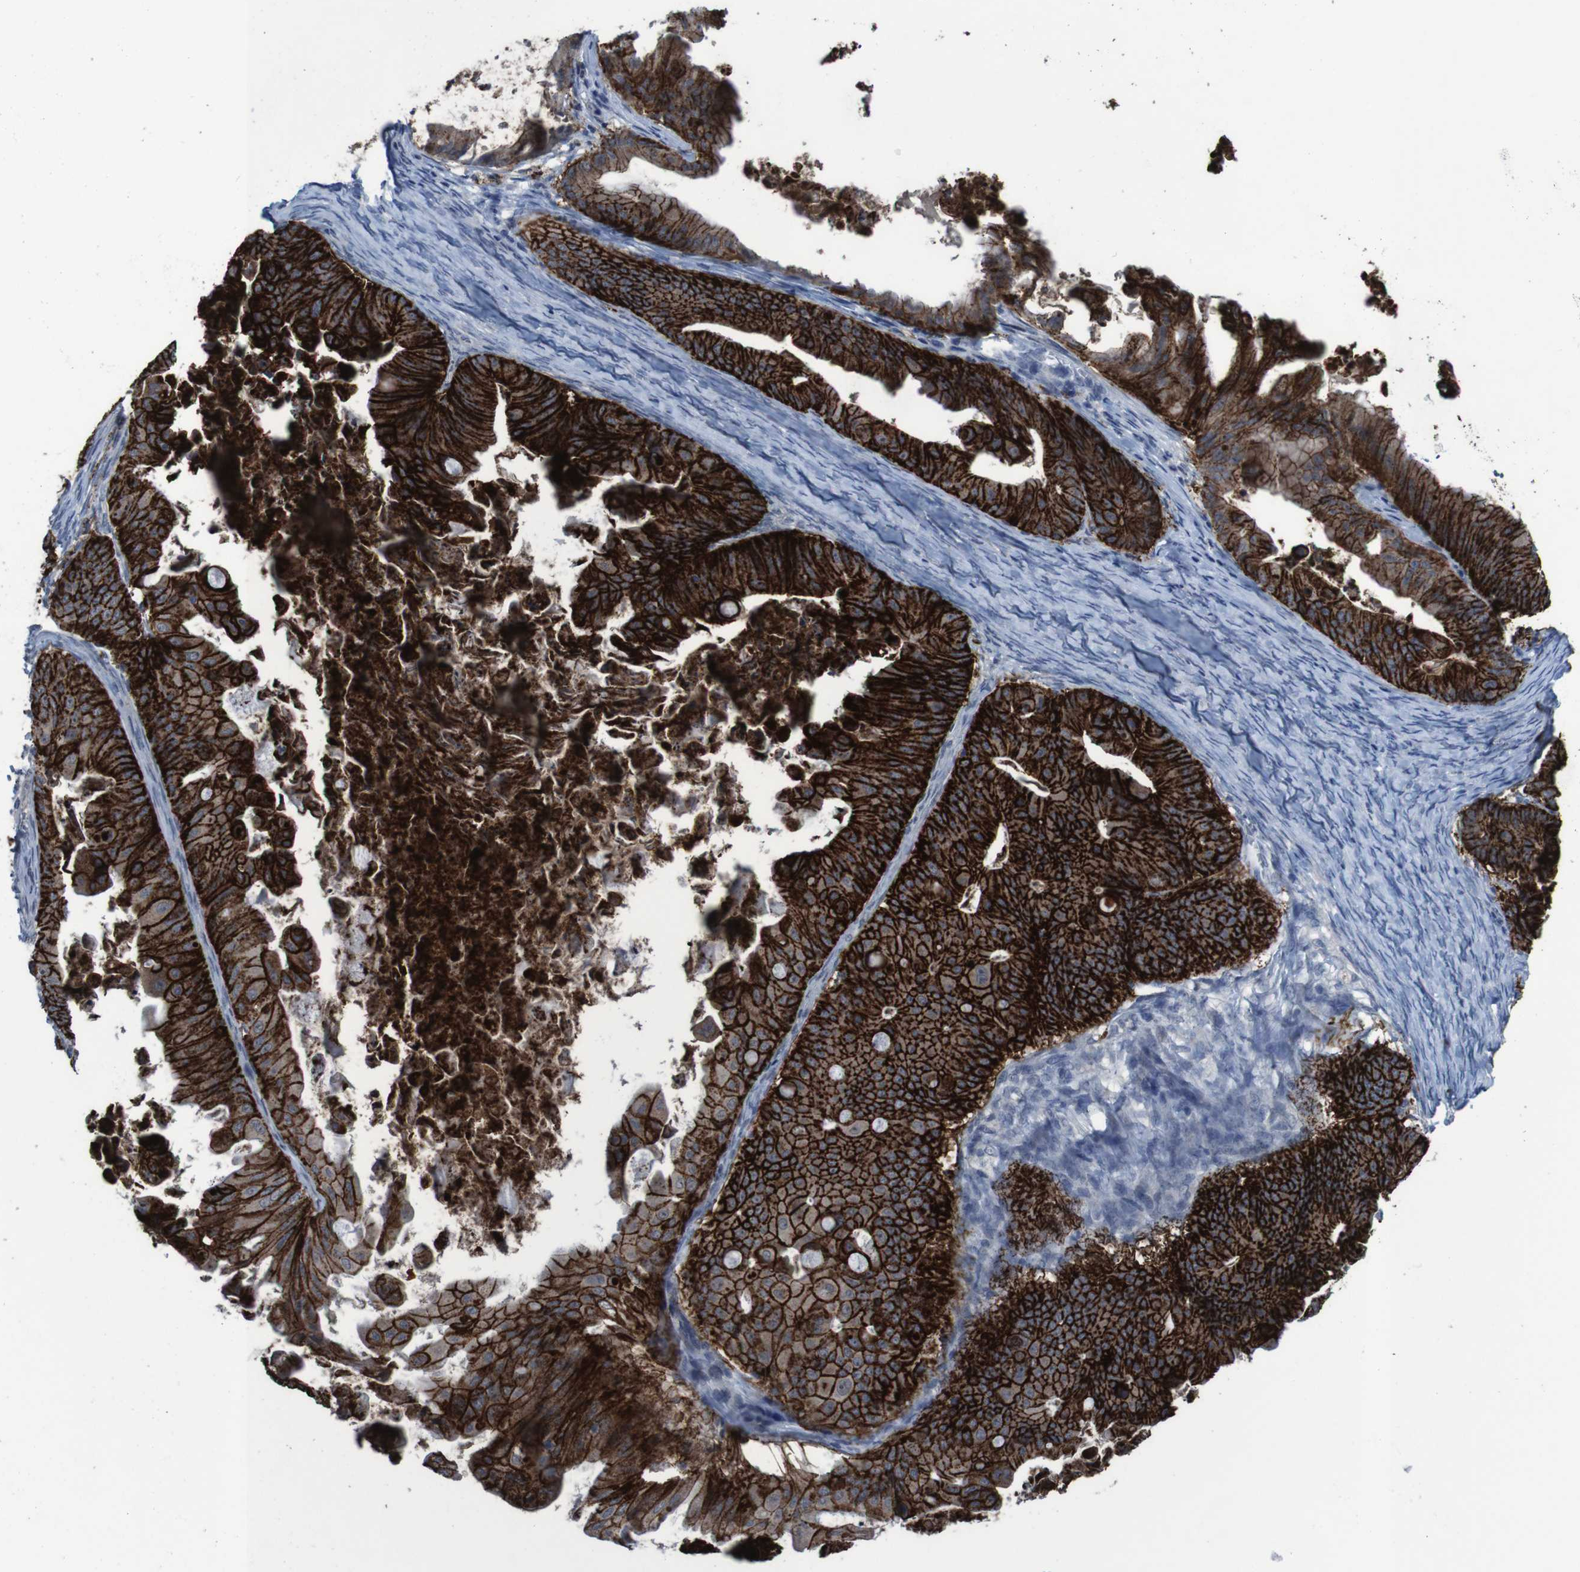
{"staining": {"intensity": "strong", "quantity": ">75%", "location": "cytoplasmic/membranous"}, "tissue": "ovarian cancer", "cell_type": "Tumor cells", "image_type": "cancer", "snomed": [{"axis": "morphology", "description": "Cystadenocarcinoma, mucinous, NOS"}, {"axis": "topography", "description": "Ovary"}], "caption": "Ovarian cancer stained with DAB (3,3'-diaminobenzidine) IHC reveals high levels of strong cytoplasmic/membranous staining in approximately >75% of tumor cells.", "gene": "CLDN18", "patient": {"sex": "female", "age": 37}}